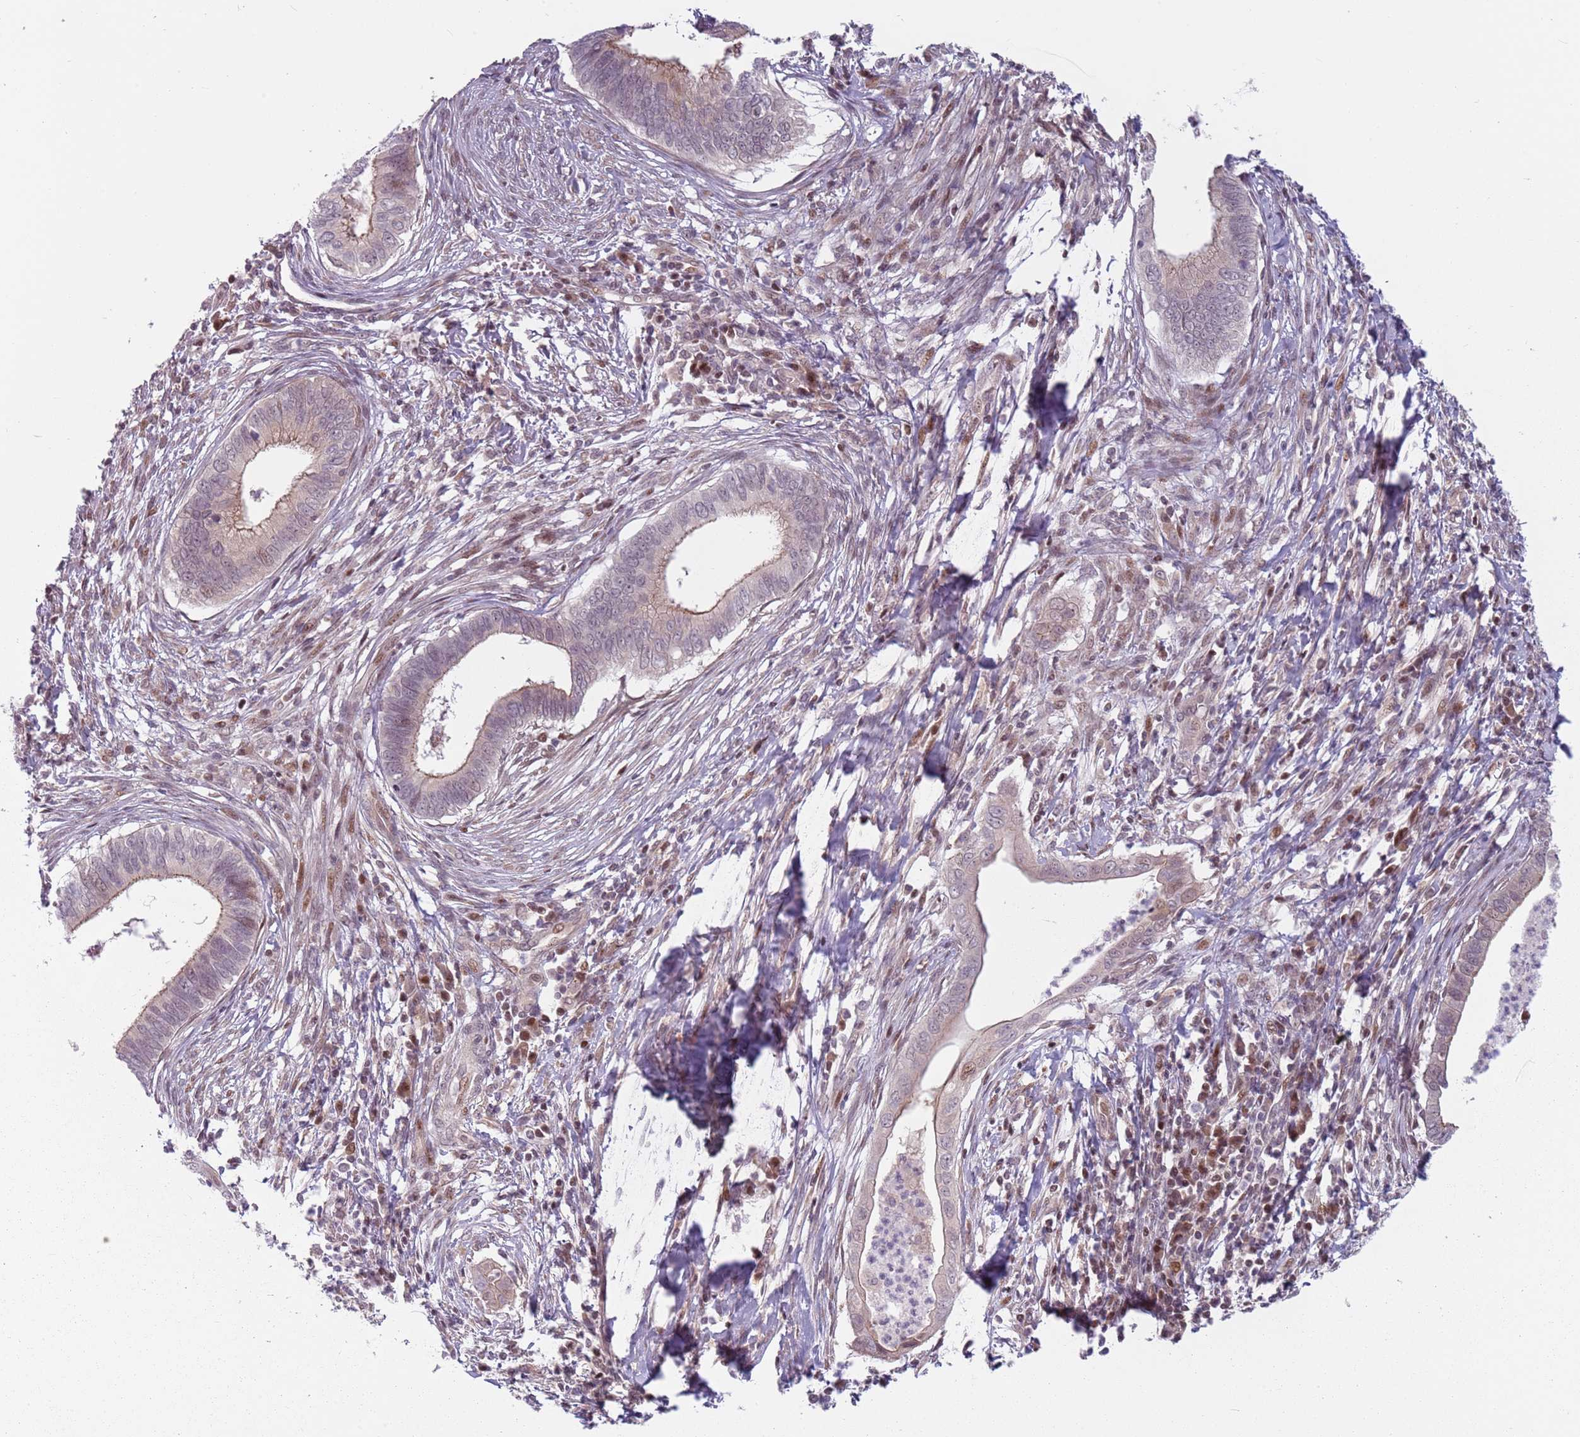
{"staining": {"intensity": "weak", "quantity": "25%-75%", "location": "cytoplasmic/membranous"}, "tissue": "cervical cancer", "cell_type": "Tumor cells", "image_type": "cancer", "snomed": [{"axis": "morphology", "description": "Adenocarcinoma, NOS"}, {"axis": "topography", "description": "Cervix"}], "caption": "The image exhibits immunohistochemical staining of cervical cancer. There is weak cytoplasmic/membranous staining is appreciated in approximately 25%-75% of tumor cells. The protein is stained brown, and the nuclei are stained in blue (DAB (3,3'-diaminobenzidine) IHC with brightfield microscopy, high magnification).", "gene": "ADGRG1", "patient": {"sex": "female", "age": 42}}